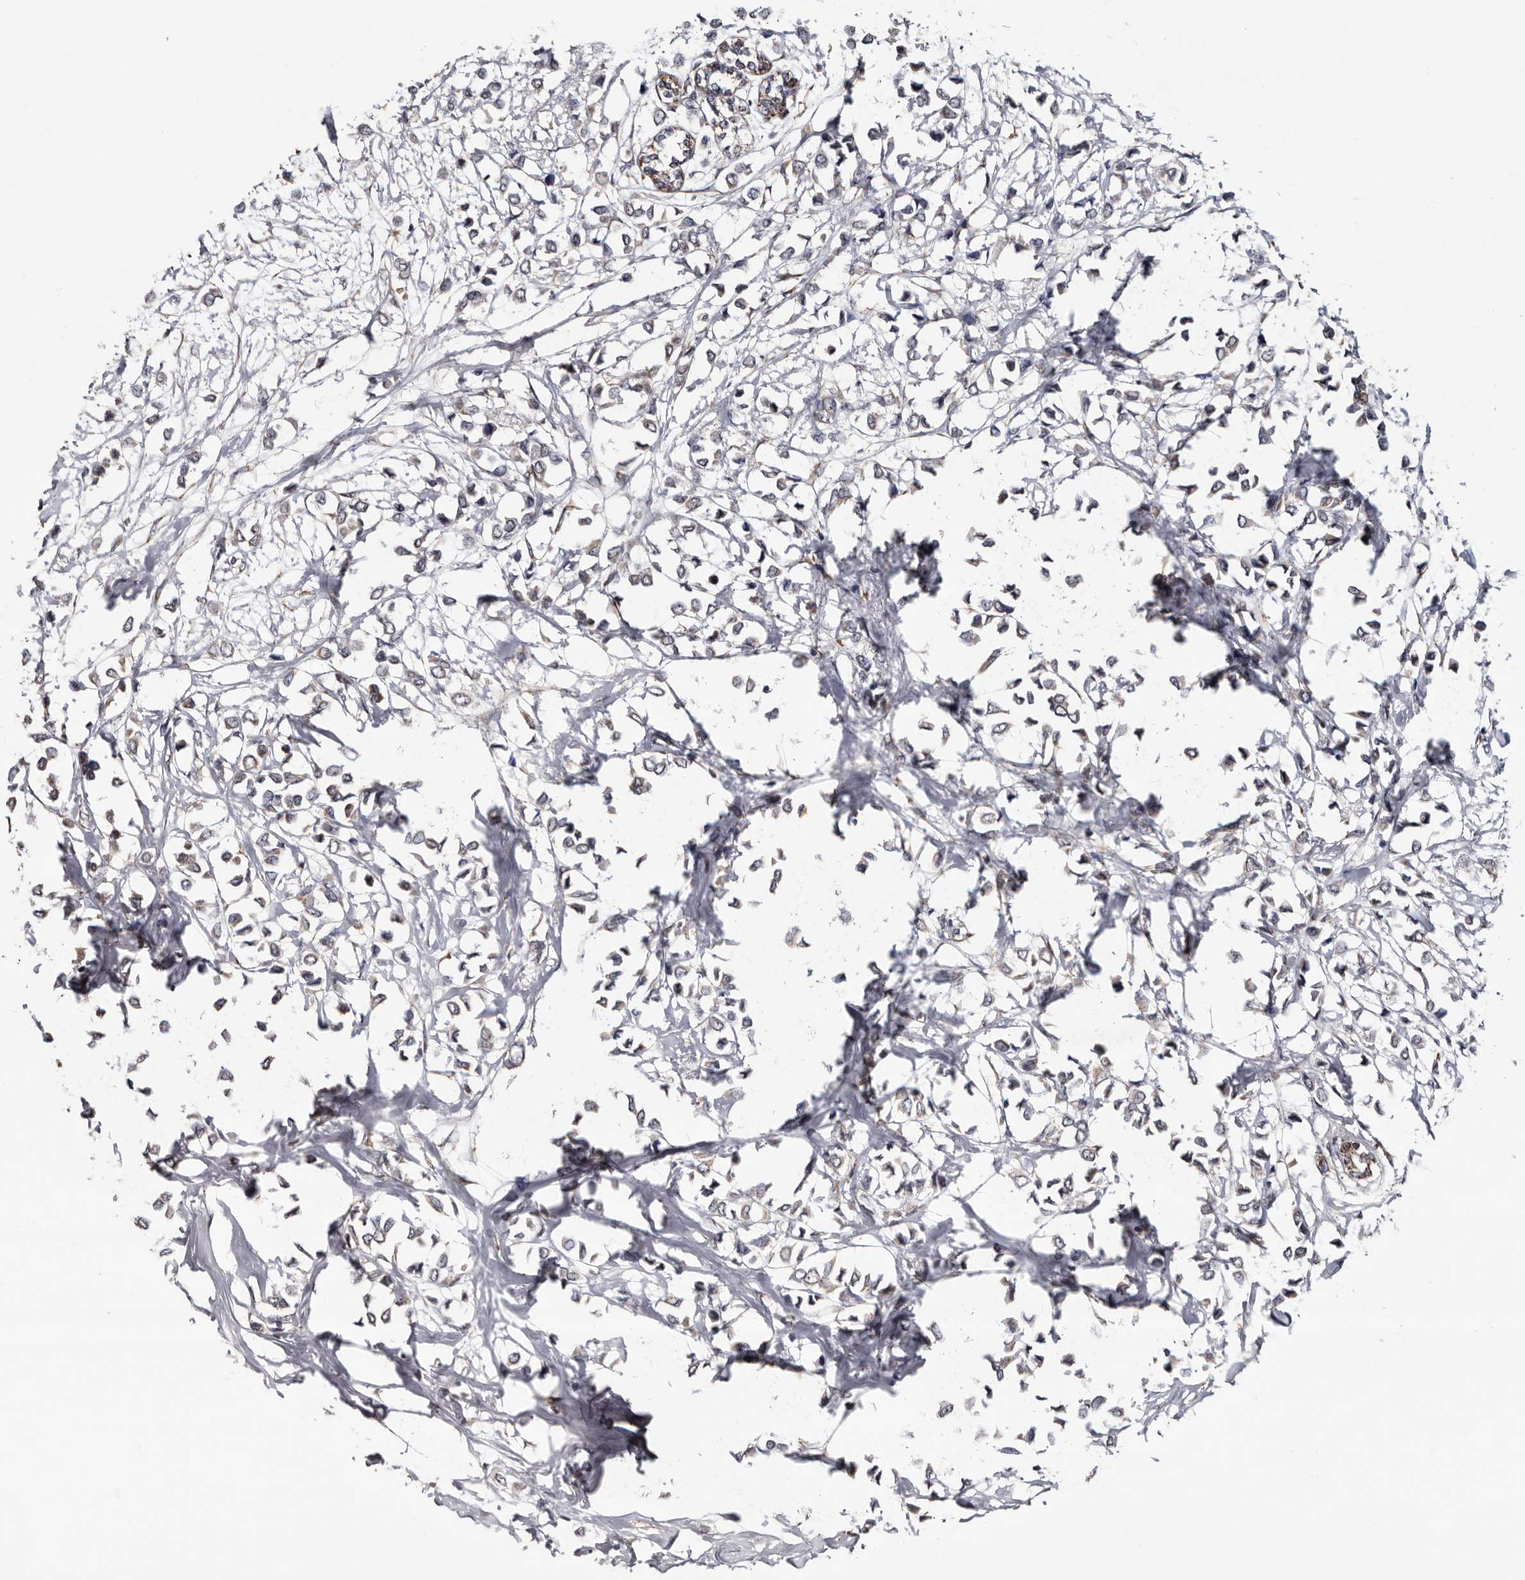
{"staining": {"intensity": "weak", "quantity": "<25%", "location": "cytoplasmic/membranous"}, "tissue": "breast cancer", "cell_type": "Tumor cells", "image_type": "cancer", "snomed": [{"axis": "morphology", "description": "Lobular carcinoma"}, {"axis": "topography", "description": "Breast"}], "caption": "High power microscopy image of an immunohistochemistry (IHC) micrograph of breast cancer, revealing no significant expression in tumor cells. (DAB (3,3'-diaminobenzidine) immunohistochemistry (IHC) visualized using brightfield microscopy, high magnification).", "gene": "ARMCX2", "patient": {"sex": "female", "age": 51}}